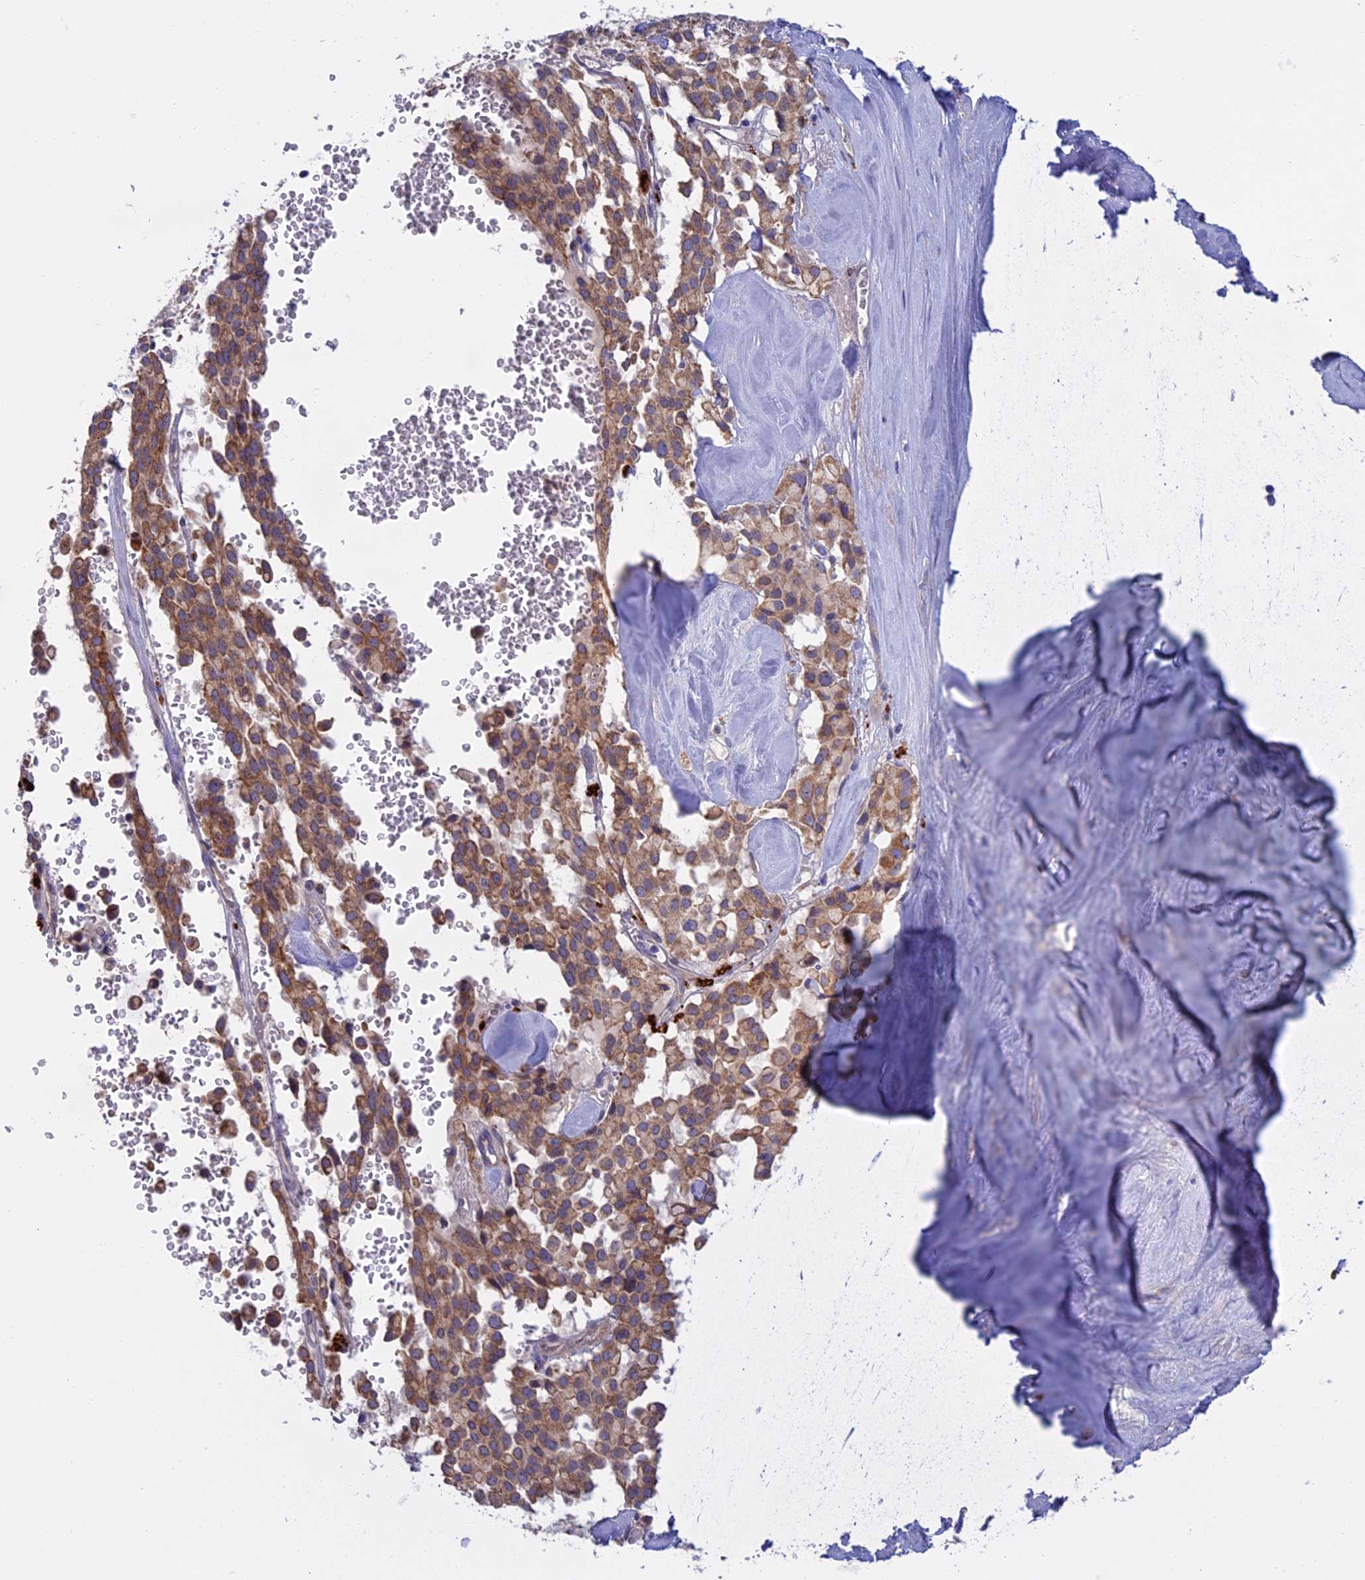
{"staining": {"intensity": "moderate", "quantity": ">75%", "location": "cytoplasmic/membranous"}, "tissue": "pancreatic cancer", "cell_type": "Tumor cells", "image_type": "cancer", "snomed": [{"axis": "morphology", "description": "Adenocarcinoma, NOS"}, {"axis": "topography", "description": "Pancreas"}], "caption": "IHC histopathology image of pancreatic adenocarcinoma stained for a protein (brown), which shows medium levels of moderate cytoplasmic/membranous positivity in about >75% of tumor cells.", "gene": "ETFDH", "patient": {"sex": "male", "age": 65}}